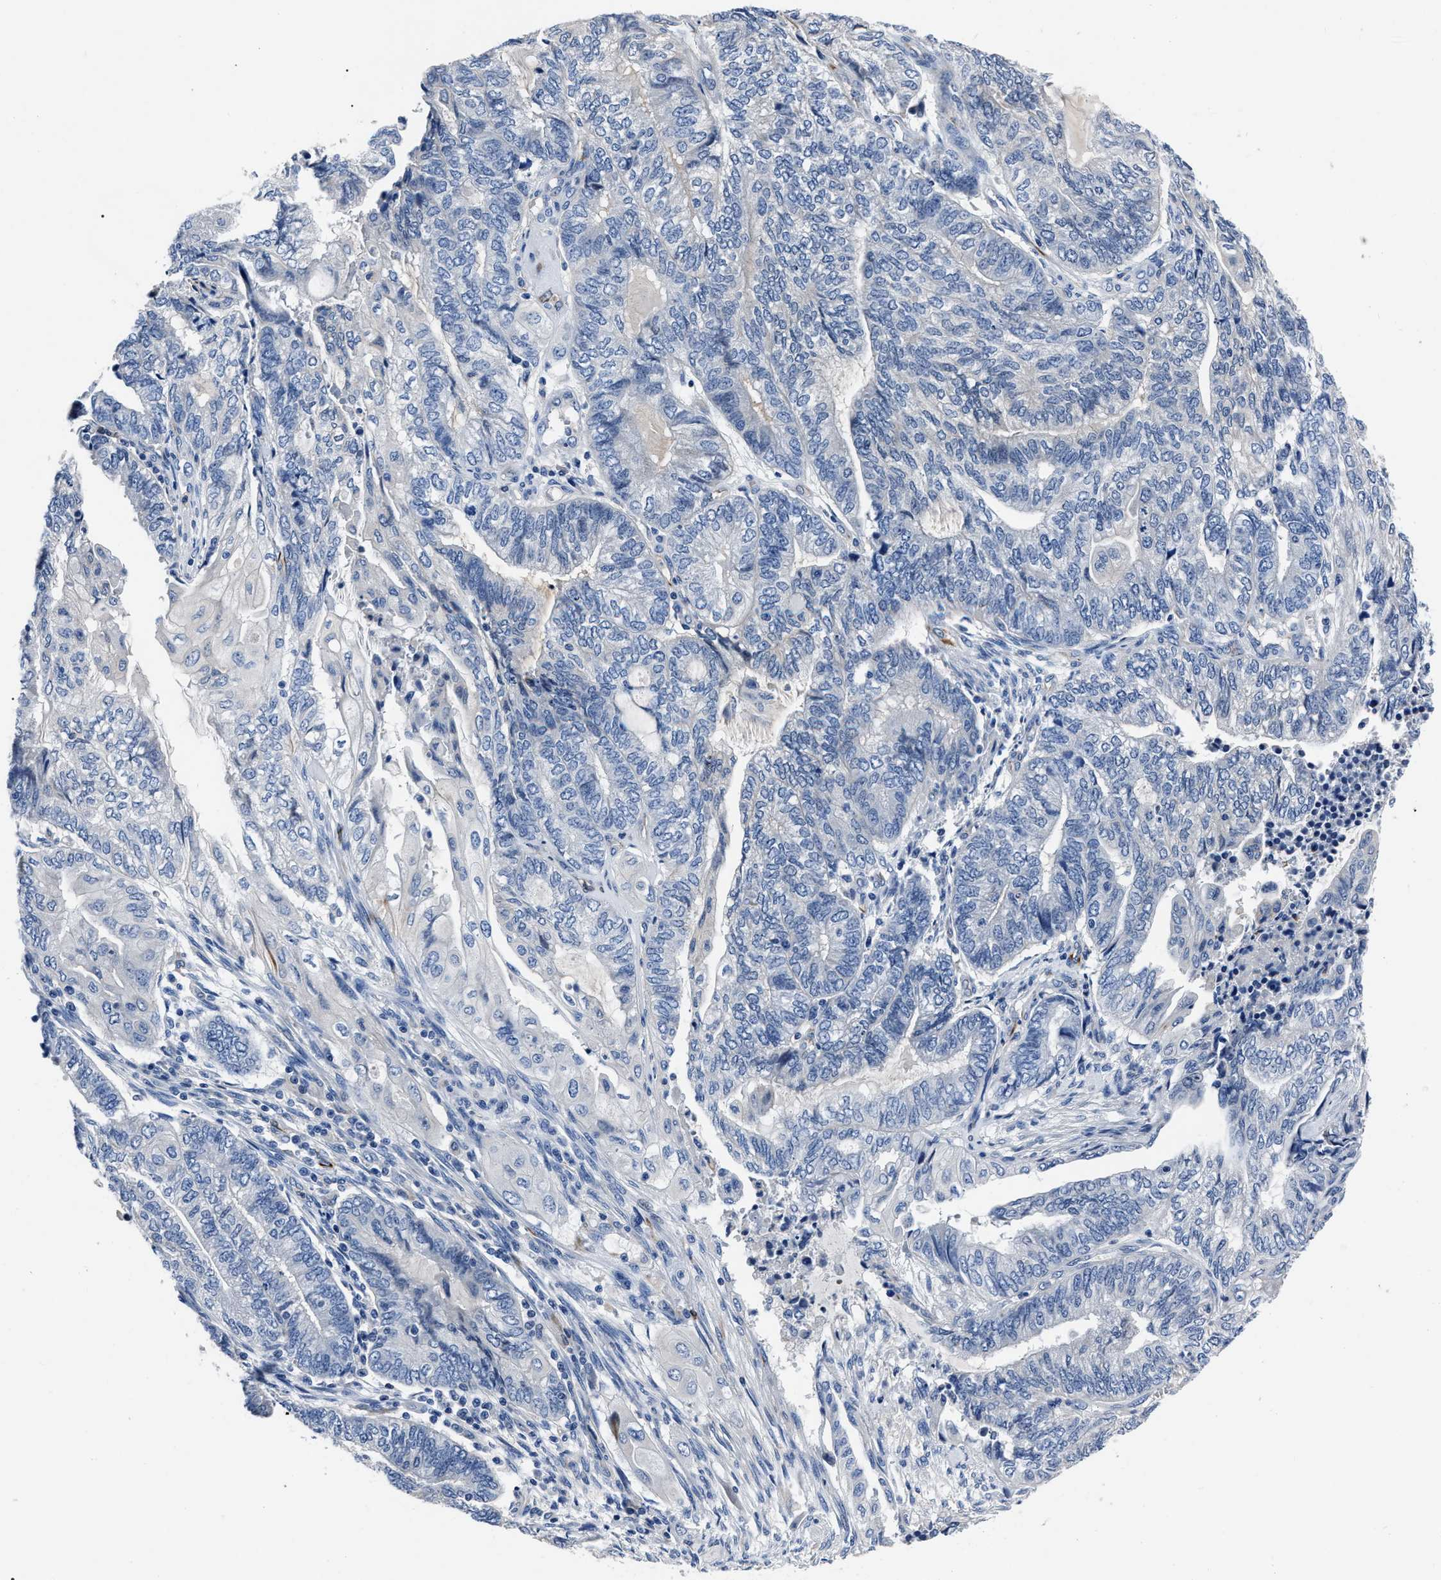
{"staining": {"intensity": "negative", "quantity": "none", "location": "none"}, "tissue": "endometrial cancer", "cell_type": "Tumor cells", "image_type": "cancer", "snomed": [{"axis": "morphology", "description": "Adenocarcinoma, NOS"}, {"axis": "topography", "description": "Uterus"}, {"axis": "topography", "description": "Endometrium"}], "caption": "This is a micrograph of IHC staining of endometrial cancer (adenocarcinoma), which shows no staining in tumor cells. The staining was performed using DAB to visualize the protein expression in brown, while the nuclei were stained in blue with hematoxylin (Magnification: 20x).", "gene": "OR10G3", "patient": {"sex": "female", "age": 70}}